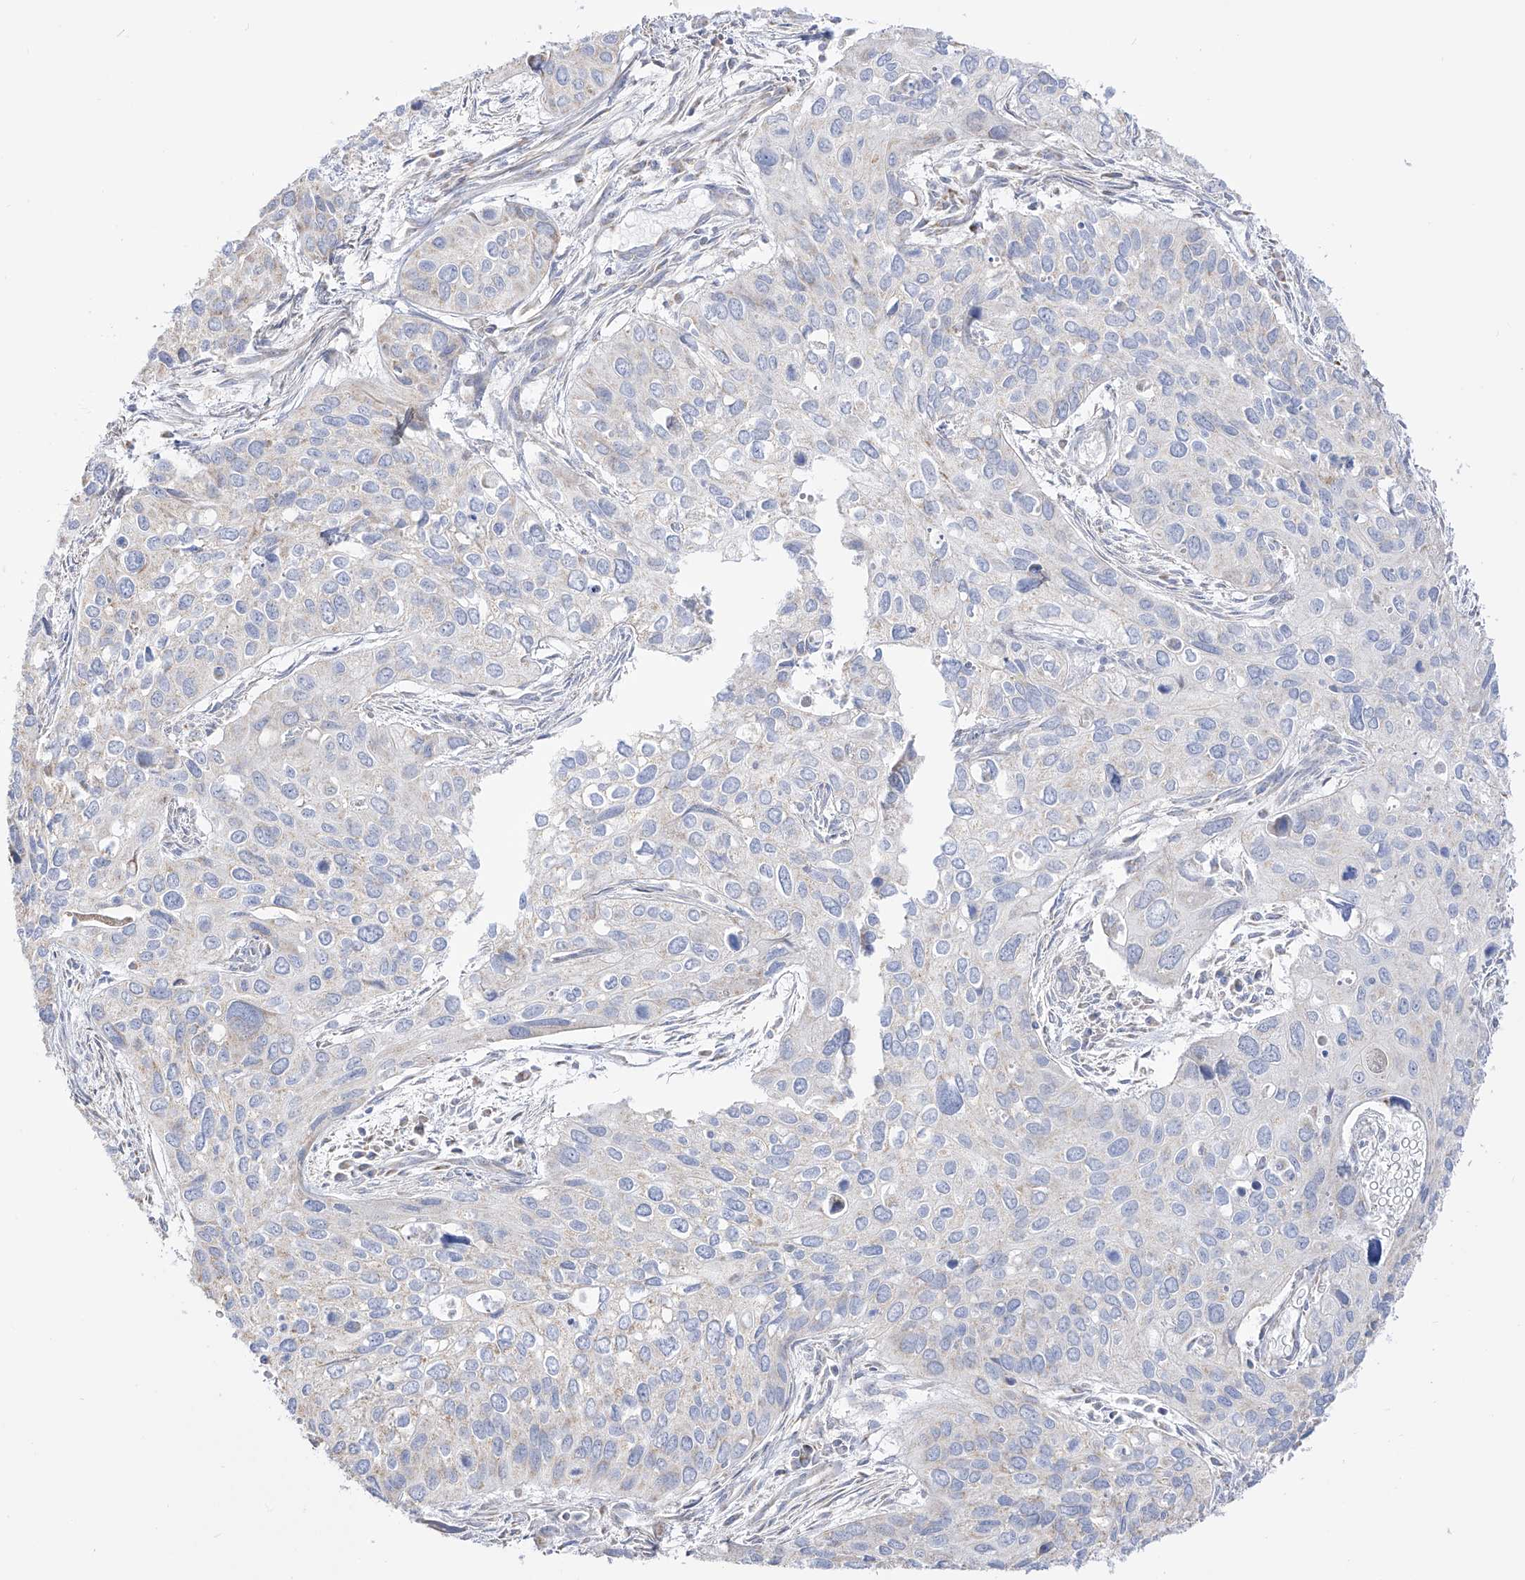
{"staining": {"intensity": "negative", "quantity": "none", "location": "none"}, "tissue": "cervical cancer", "cell_type": "Tumor cells", "image_type": "cancer", "snomed": [{"axis": "morphology", "description": "Squamous cell carcinoma, NOS"}, {"axis": "topography", "description": "Cervix"}], "caption": "Immunohistochemistry image of neoplastic tissue: human cervical cancer (squamous cell carcinoma) stained with DAB (3,3'-diaminobenzidine) displays no significant protein staining in tumor cells.", "gene": "RCHY1", "patient": {"sex": "female", "age": 55}}